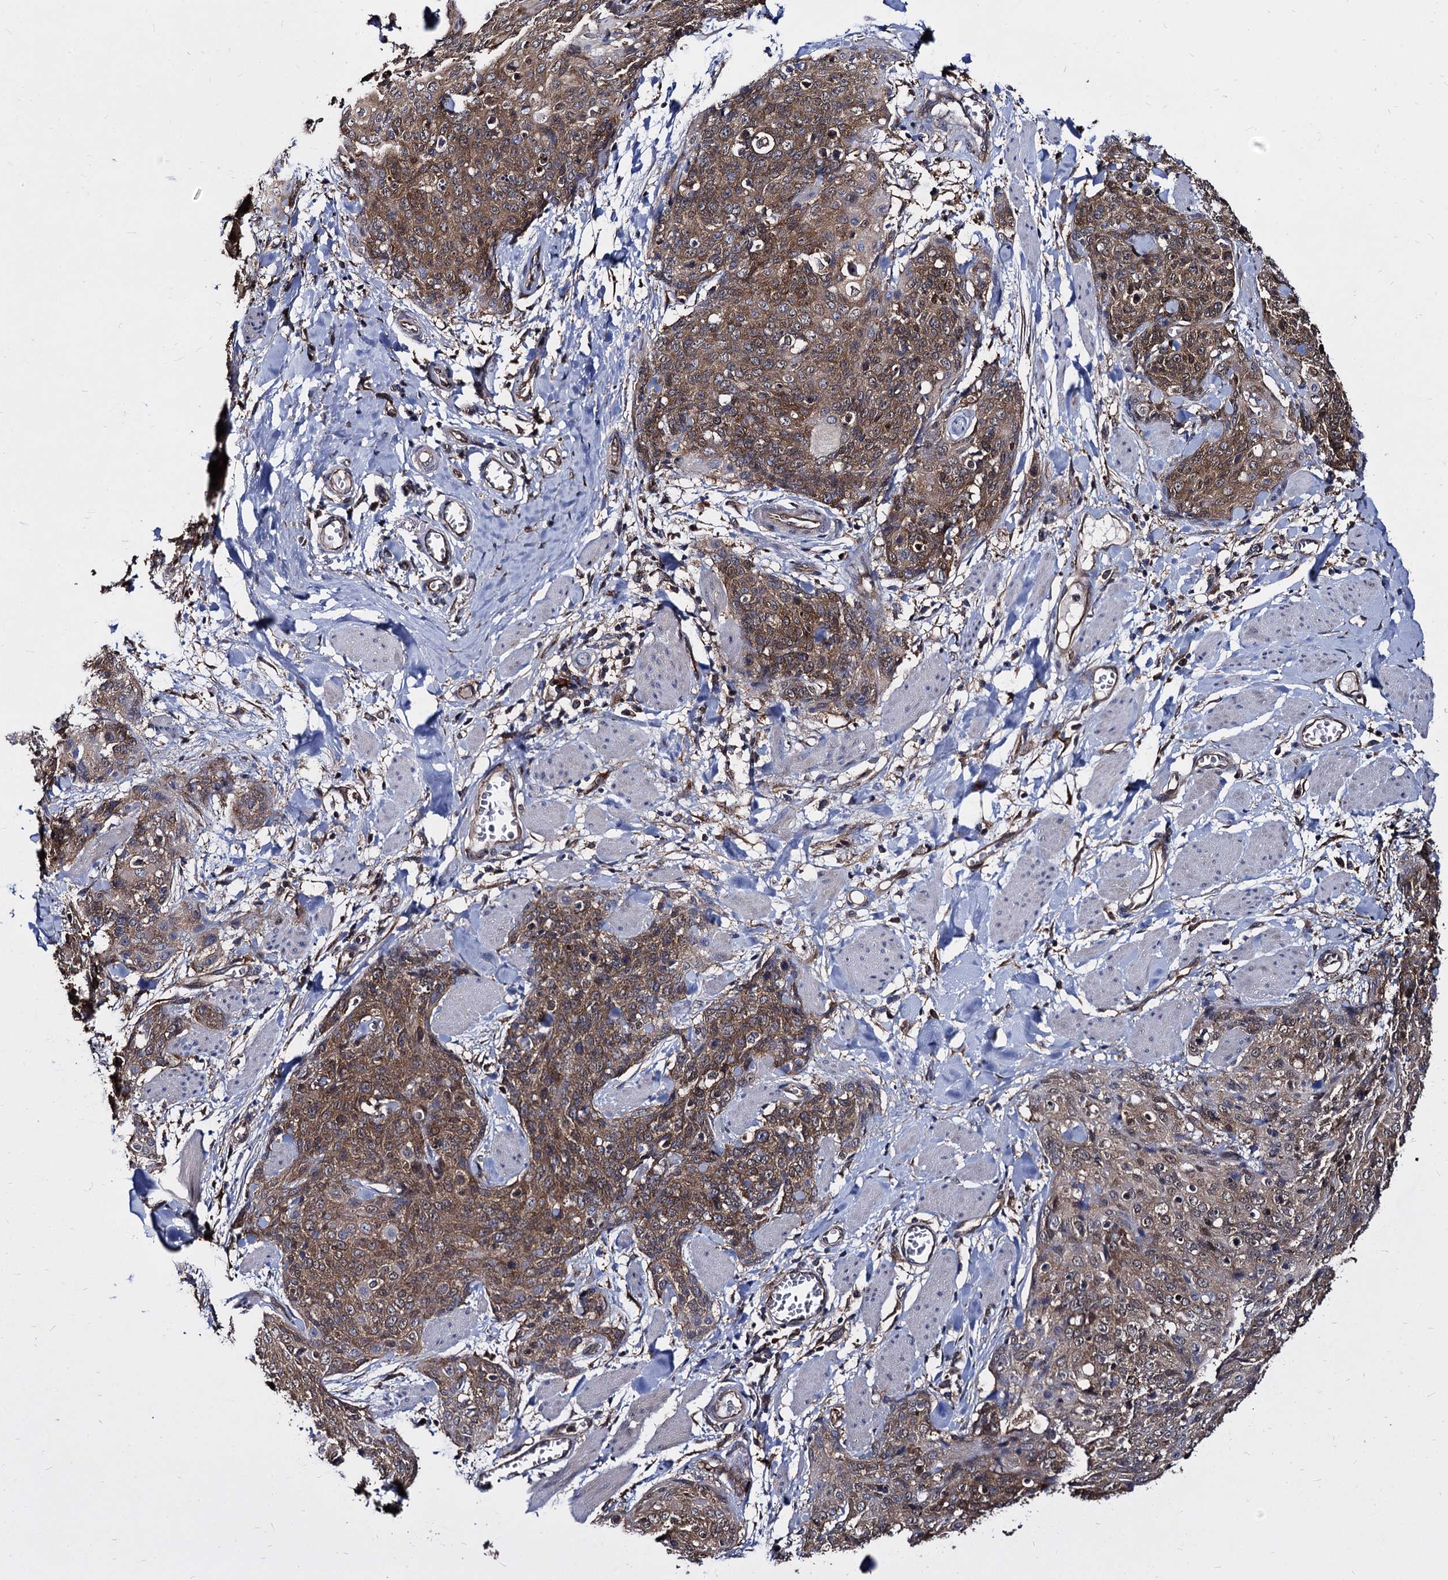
{"staining": {"intensity": "moderate", "quantity": ">75%", "location": "cytoplasmic/membranous,nuclear"}, "tissue": "skin cancer", "cell_type": "Tumor cells", "image_type": "cancer", "snomed": [{"axis": "morphology", "description": "Squamous cell carcinoma, NOS"}, {"axis": "topography", "description": "Skin"}, {"axis": "topography", "description": "Vulva"}], "caption": "Immunohistochemical staining of human skin cancer (squamous cell carcinoma) shows medium levels of moderate cytoplasmic/membranous and nuclear staining in about >75% of tumor cells.", "gene": "NME1", "patient": {"sex": "female", "age": 85}}